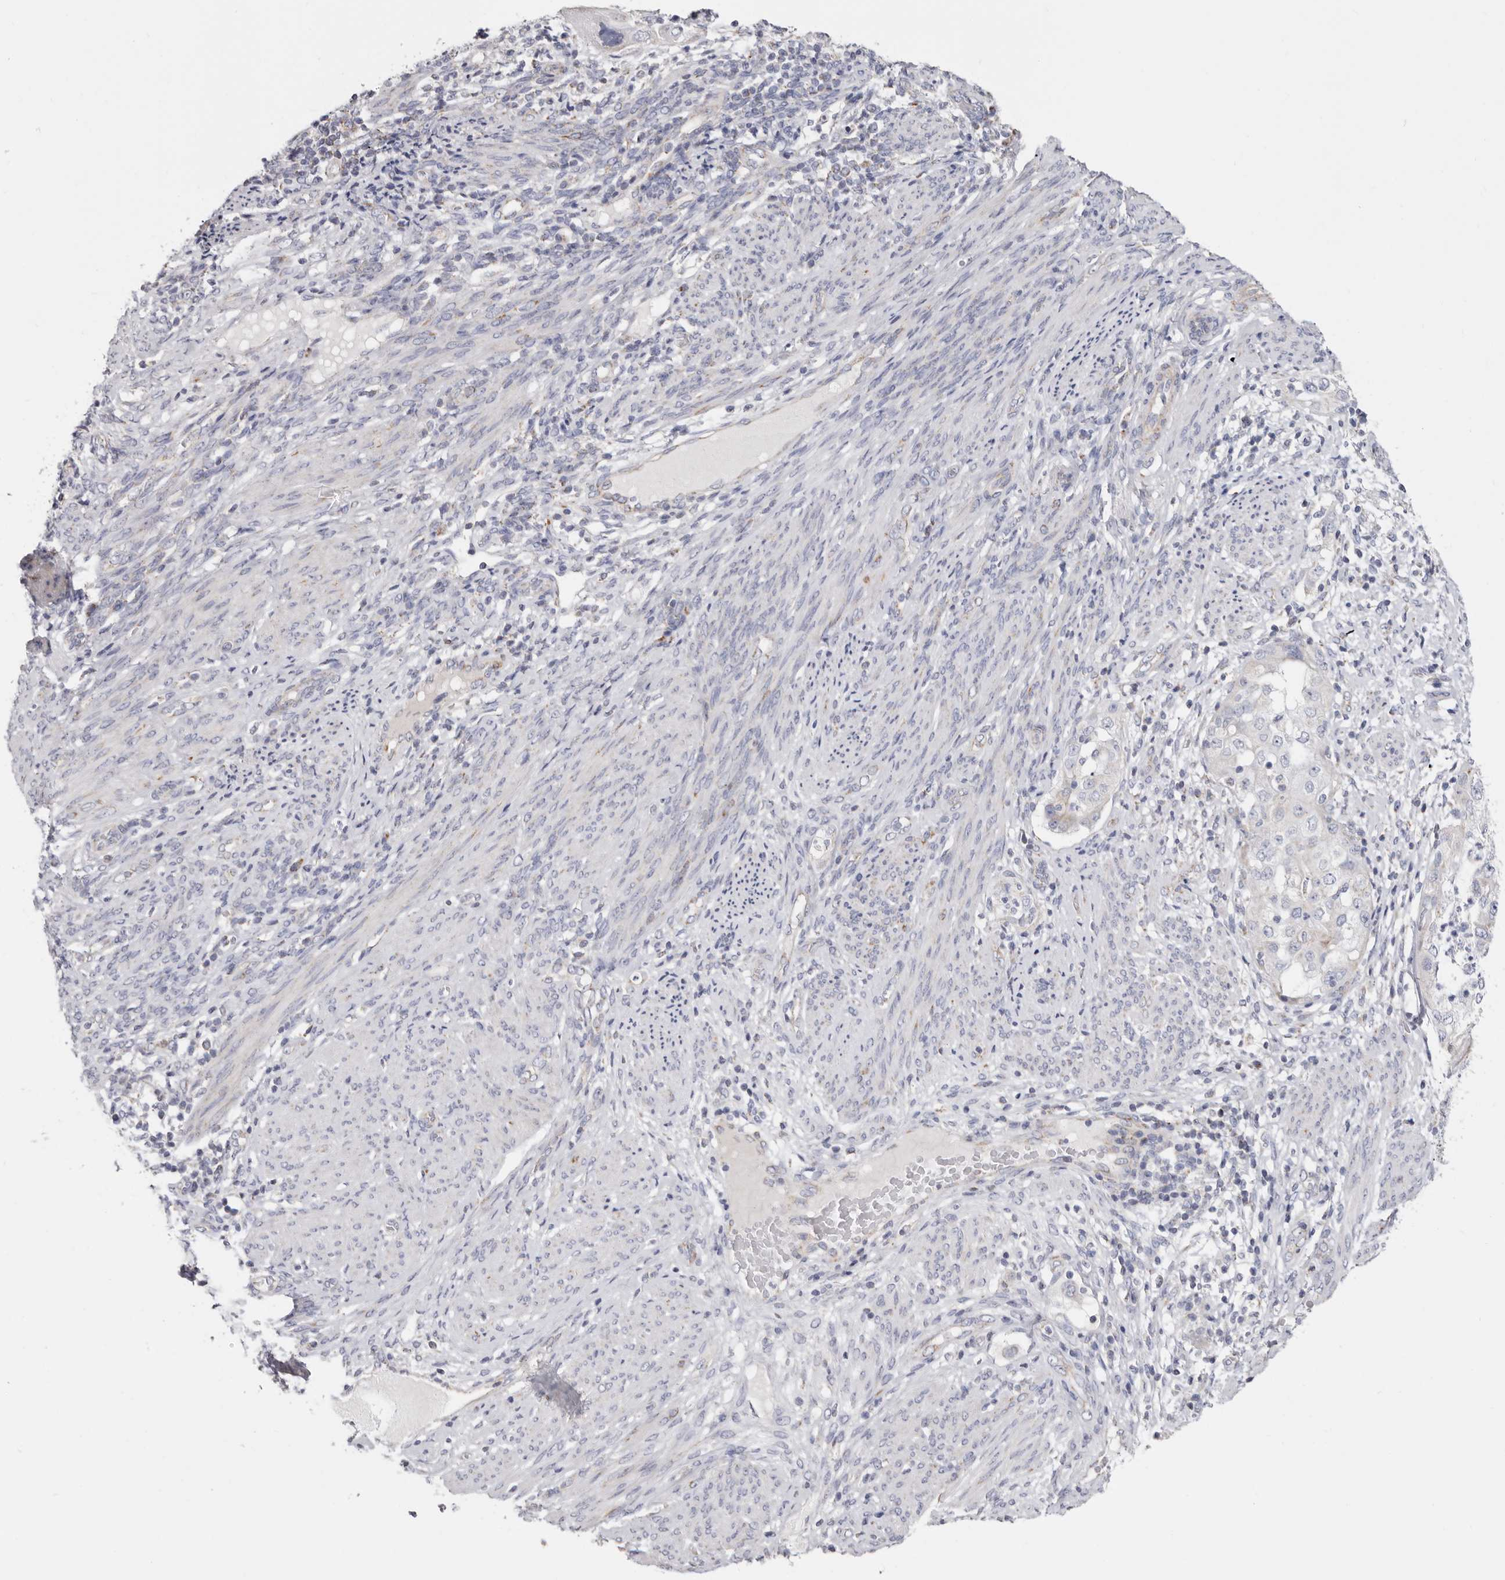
{"staining": {"intensity": "weak", "quantity": "25%-75%", "location": "cytoplasmic/membranous"}, "tissue": "endometrial cancer", "cell_type": "Tumor cells", "image_type": "cancer", "snomed": [{"axis": "morphology", "description": "Adenocarcinoma, NOS"}, {"axis": "topography", "description": "Endometrium"}], "caption": "Tumor cells demonstrate low levels of weak cytoplasmic/membranous staining in approximately 25%-75% of cells in human endometrial adenocarcinoma. (Stains: DAB in brown, nuclei in blue, Microscopy: brightfield microscopy at high magnification).", "gene": "RSPO2", "patient": {"sex": "female", "age": 85}}